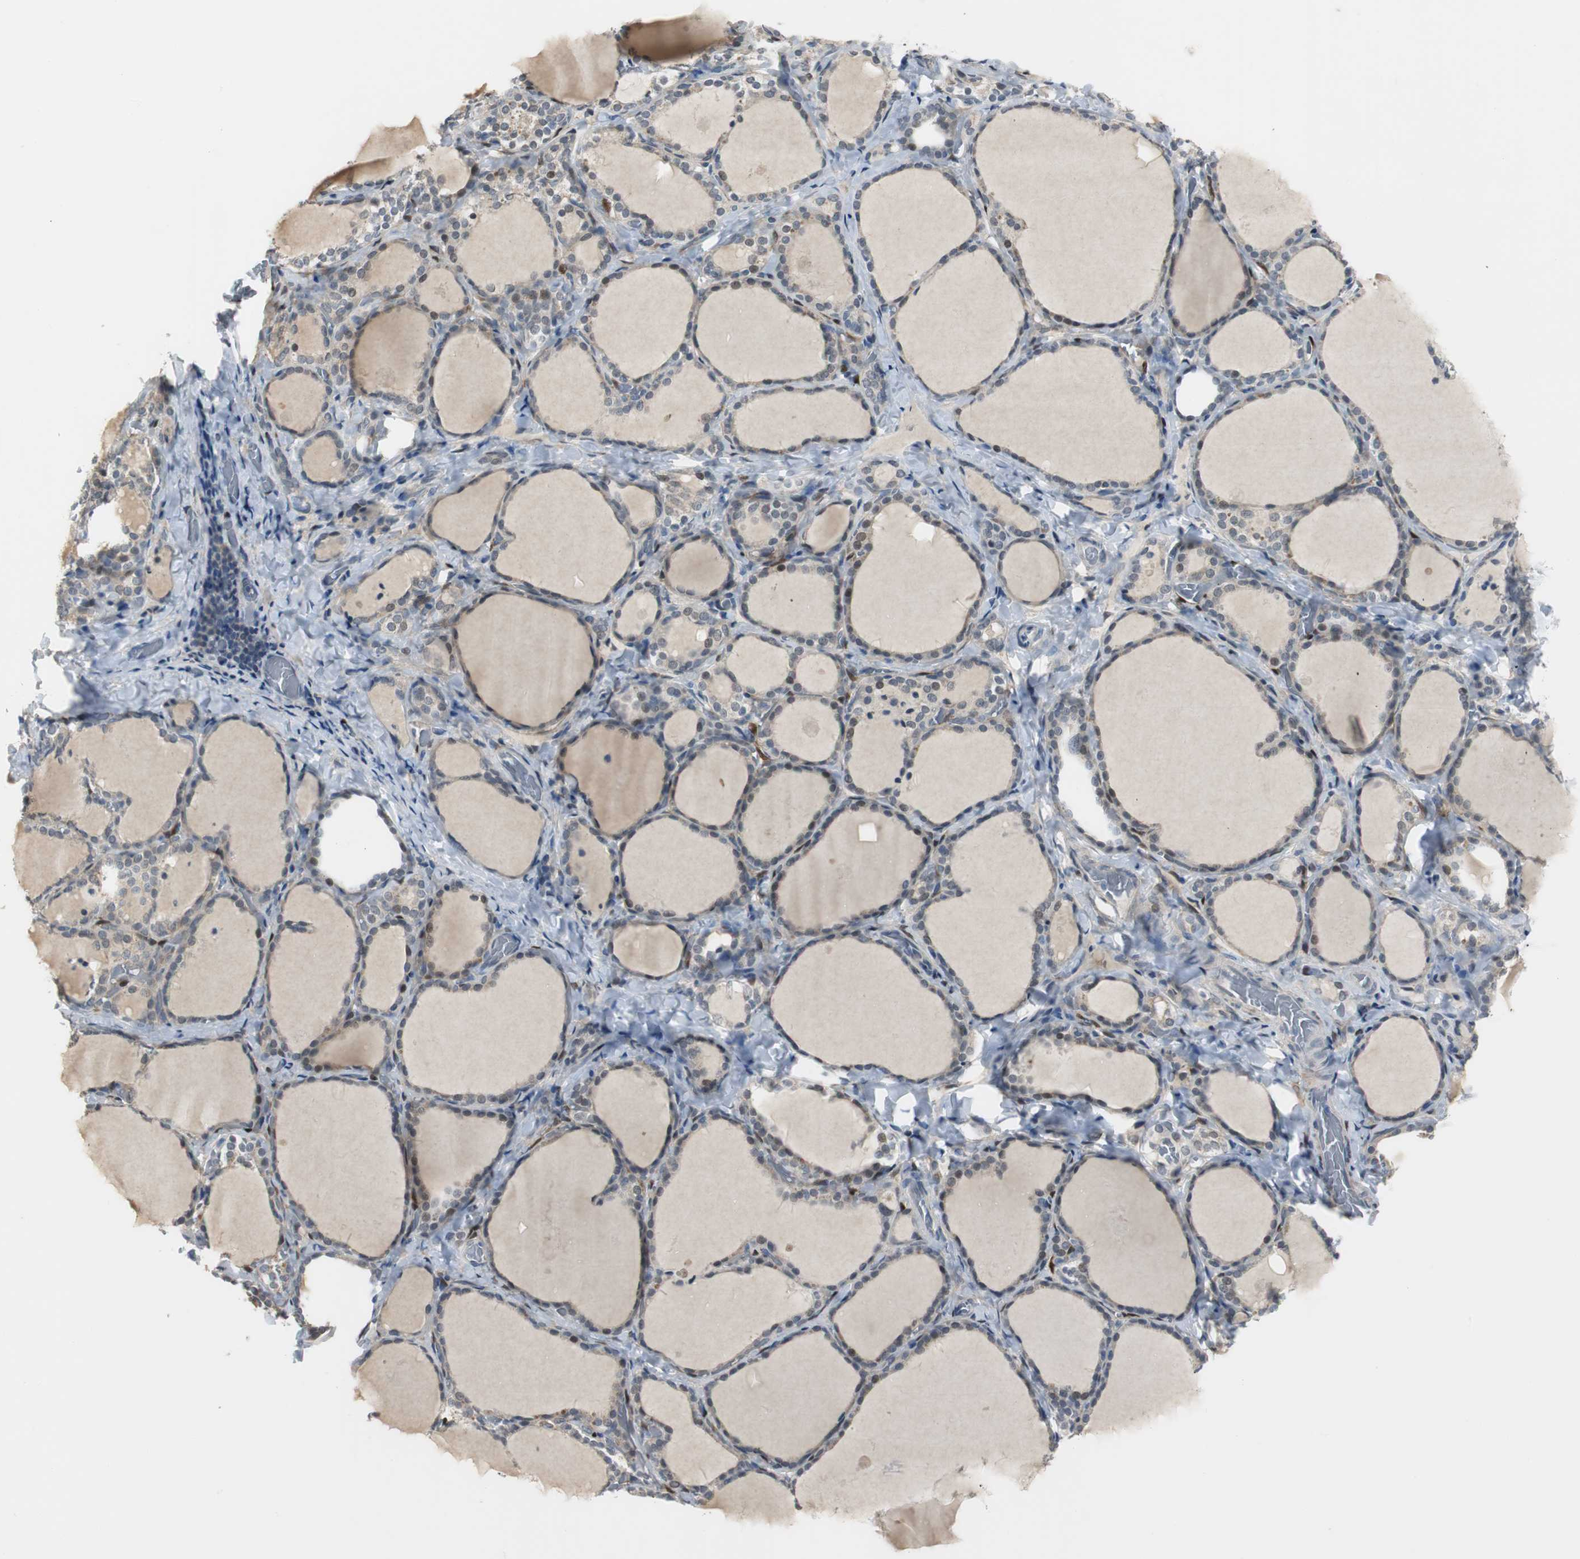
{"staining": {"intensity": "weak", "quantity": "<25%", "location": "nuclear"}, "tissue": "thyroid gland", "cell_type": "Glandular cells", "image_type": "normal", "snomed": [{"axis": "morphology", "description": "Normal tissue, NOS"}, {"axis": "morphology", "description": "Papillary adenocarcinoma, NOS"}, {"axis": "topography", "description": "Thyroid gland"}], "caption": "Thyroid gland was stained to show a protein in brown. There is no significant expression in glandular cells. The staining was performed using DAB to visualize the protein expression in brown, while the nuclei were stained in blue with hematoxylin (Magnification: 20x).", "gene": "FHL2", "patient": {"sex": "female", "age": 30}}